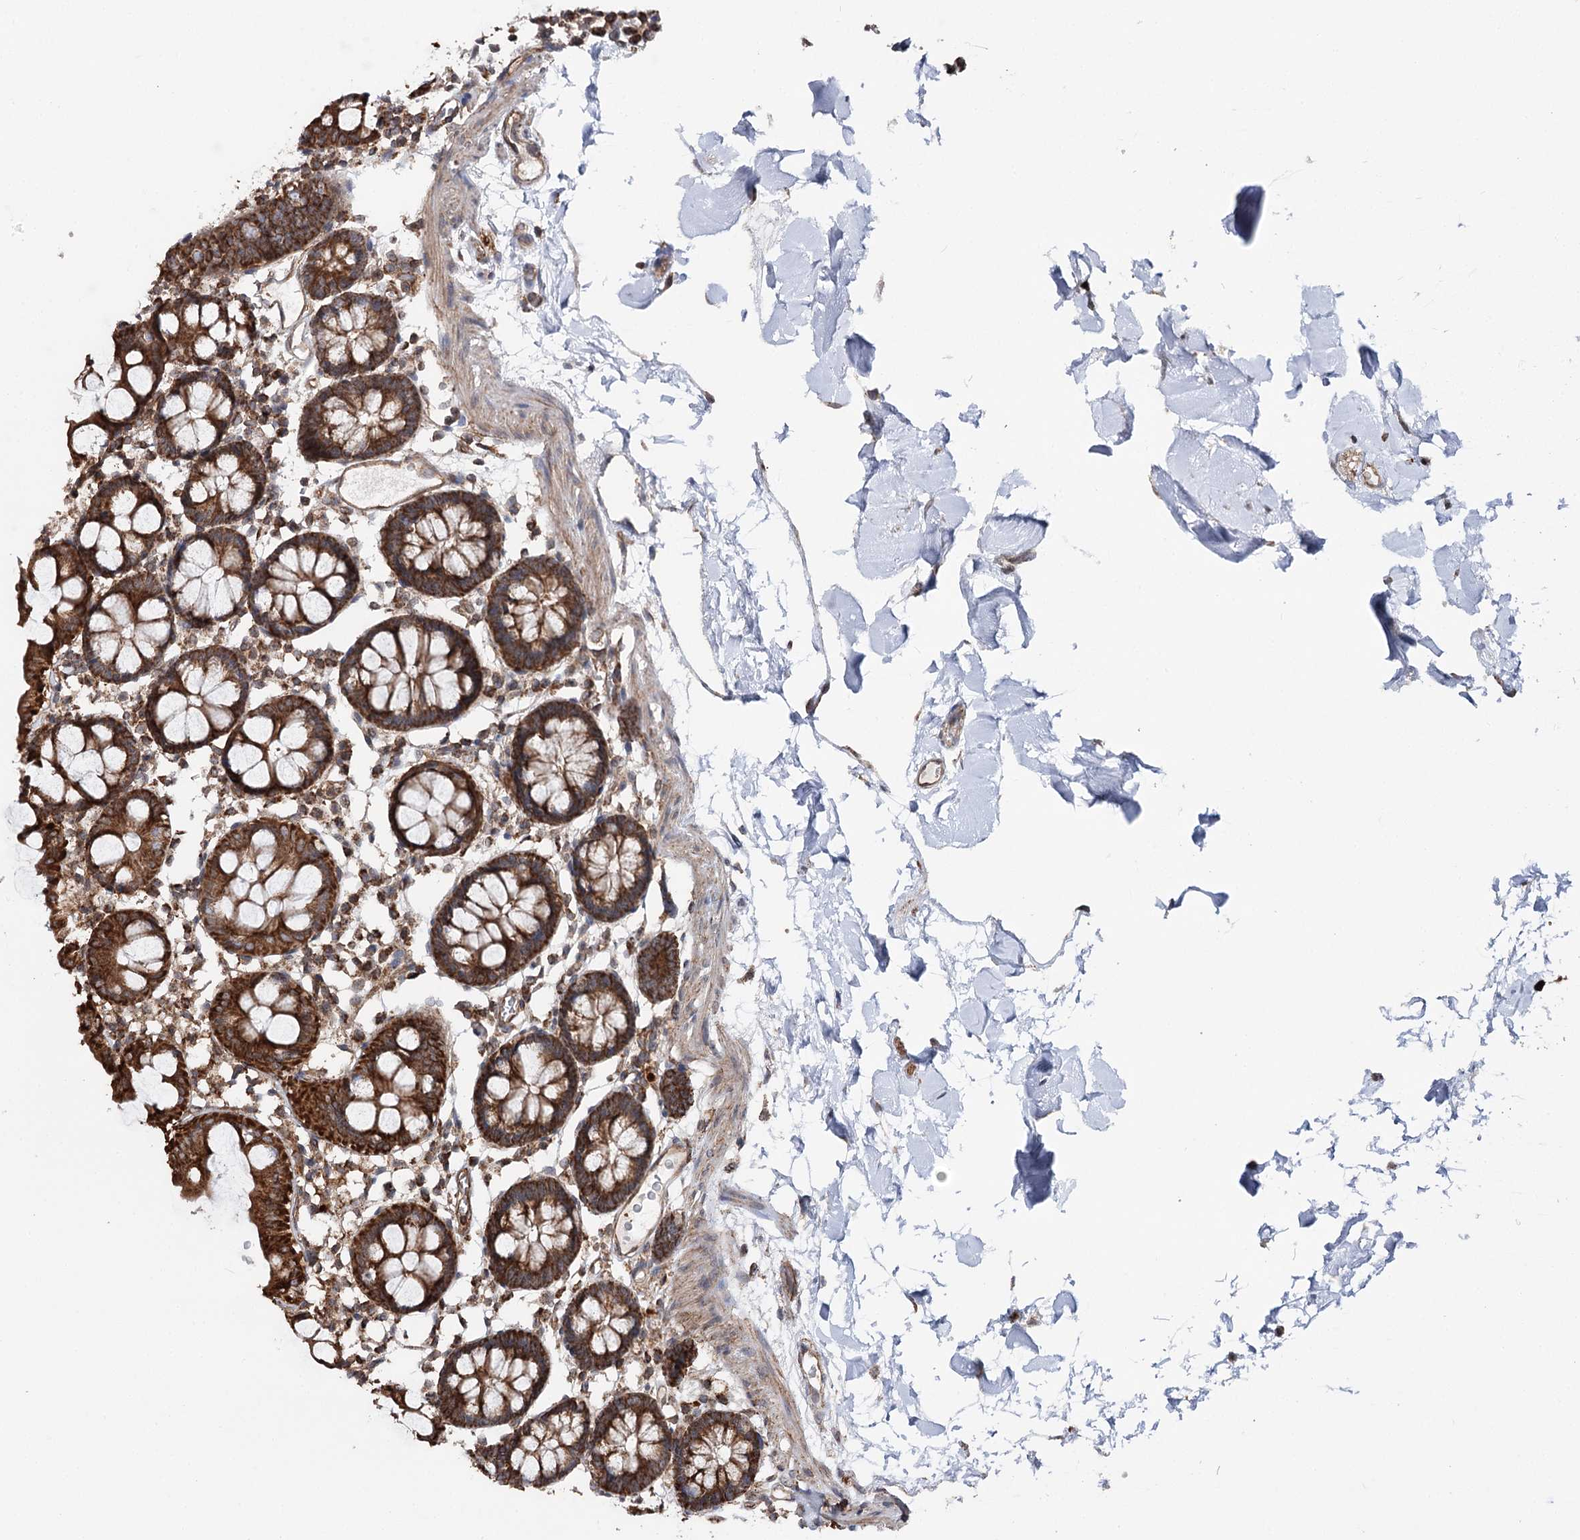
{"staining": {"intensity": "strong", "quantity": ">75%", "location": "cytoplasmic/membranous"}, "tissue": "colon", "cell_type": "Endothelial cells", "image_type": "normal", "snomed": [{"axis": "morphology", "description": "Normal tissue, NOS"}, {"axis": "topography", "description": "Colon"}], "caption": "Normal colon was stained to show a protein in brown. There is high levels of strong cytoplasmic/membranous positivity in about >75% of endothelial cells. (Brightfield microscopy of DAB IHC at high magnification).", "gene": "FGFR1OP2", "patient": {"sex": "male", "age": 75}}